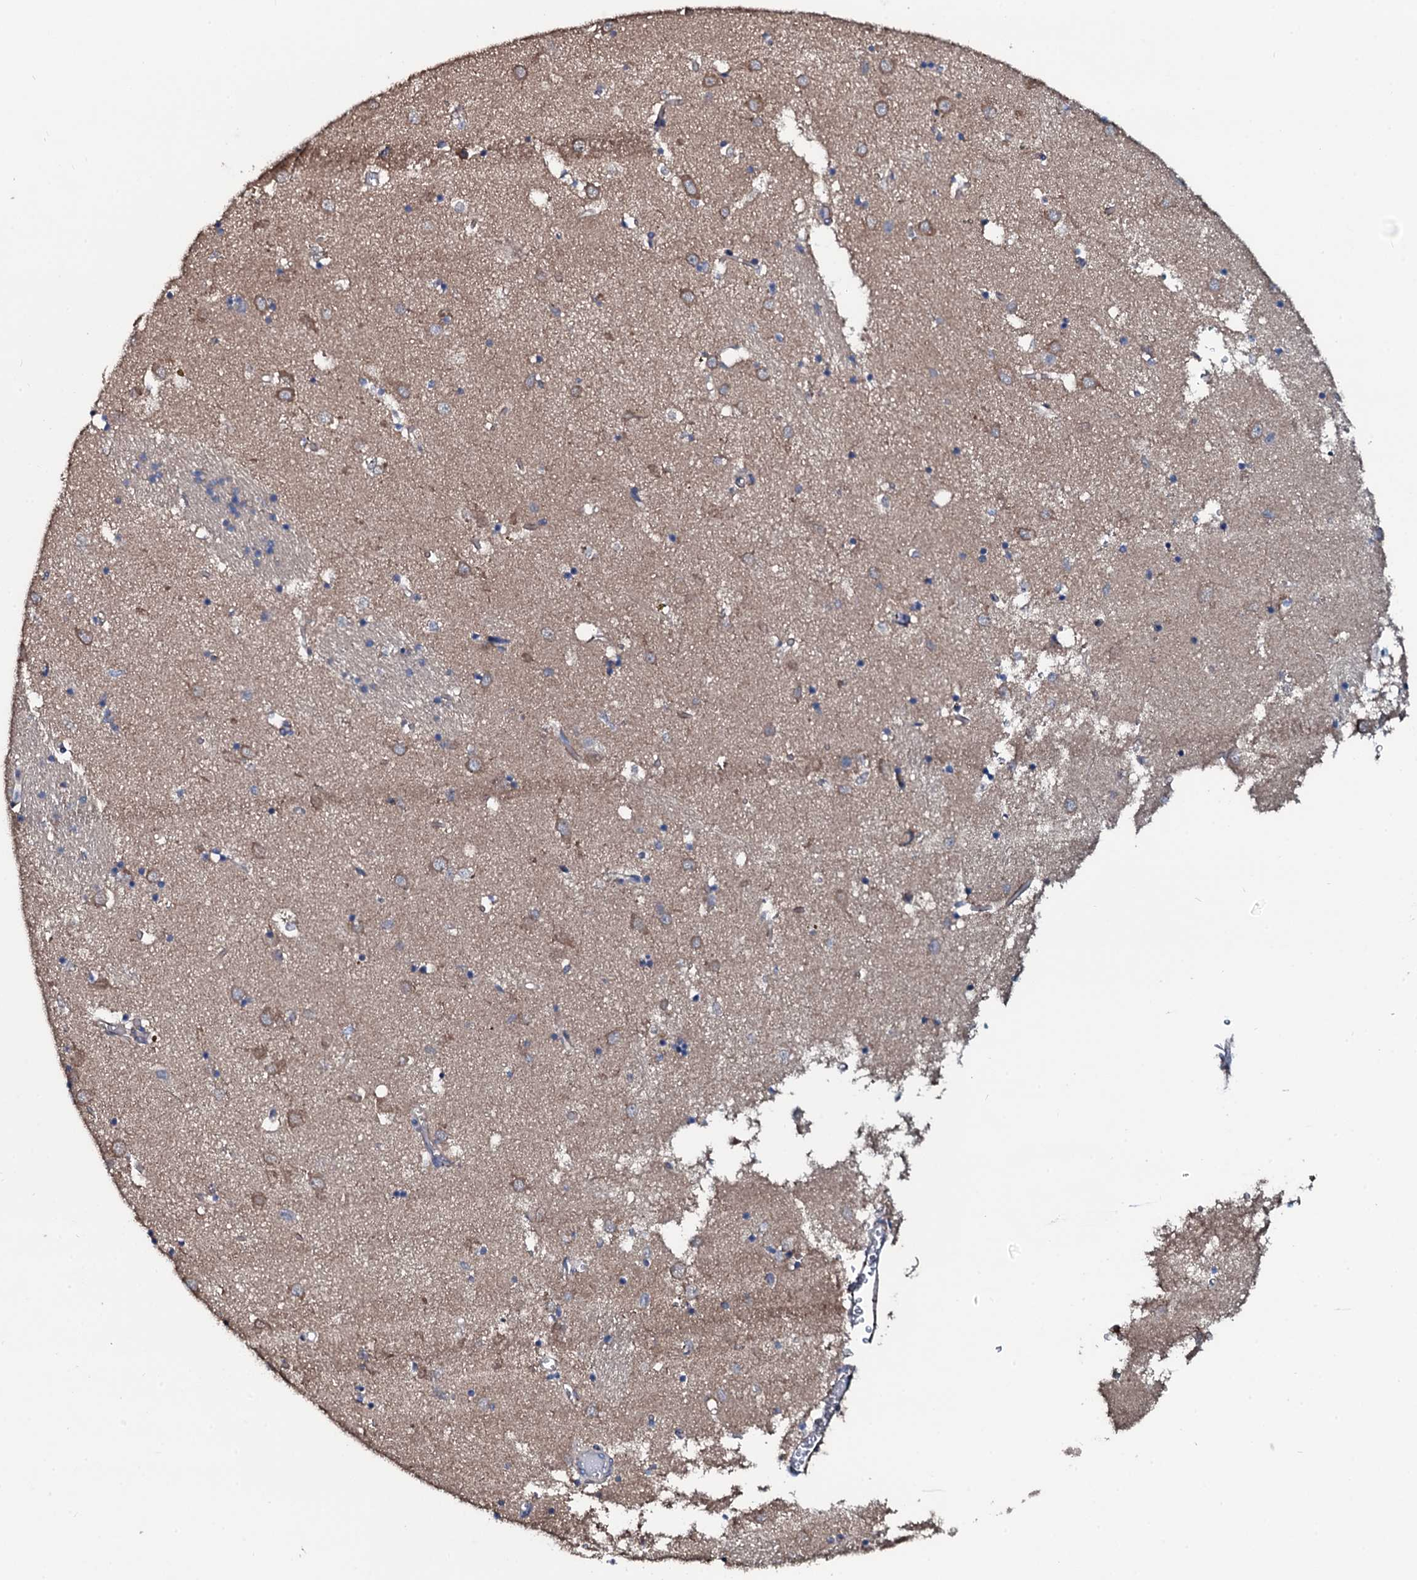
{"staining": {"intensity": "moderate", "quantity": "<25%", "location": "cytoplasmic/membranous"}, "tissue": "caudate", "cell_type": "Glial cells", "image_type": "normal", "snomed": [{"axis": "morphology", "description": "Normal tissue, NOS"}, {"axis": "topography", "description": "Lateral ventricle wall"}], "caption": "A brown stain shows moderate cytoplasmic/membranous staining of a protein in glial cells of normal caudate.", "gene": "IL12B", "patient": {"sex": "male", "age": 70}}